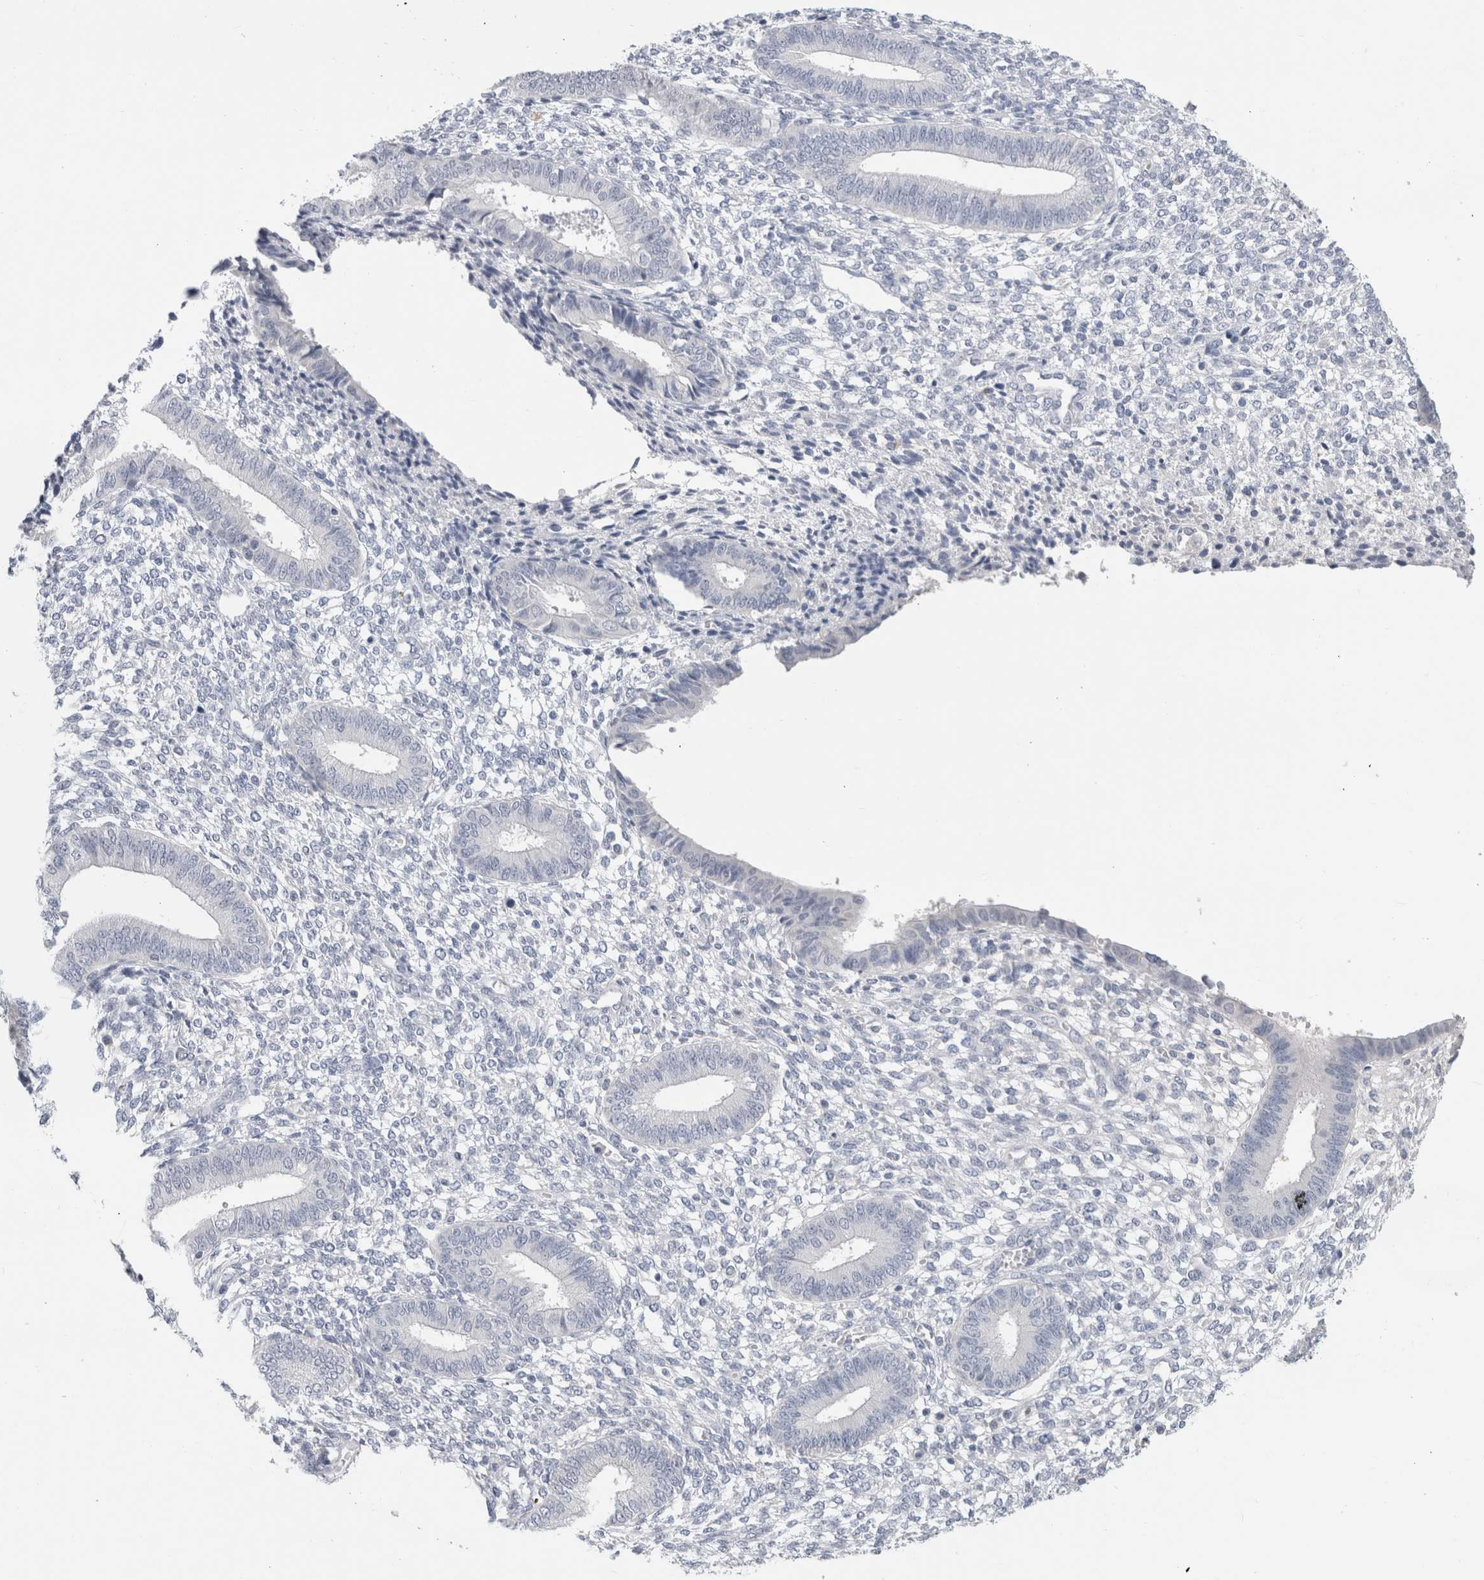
{"staining": {"intensity": "negative", "quantity": "none", "location": "none"}, "tissue": "endometrium", "cell_type": "Cells in endometrial stroma", "image_type": "normal", "snomed": [{"axis": "morphology", "description": "Normal tissue, NOS"}, {"axis": "topography", "description": "Endometrium"}], "caption": "This is a image of immunohistochemistry staining of unremarkable endometrium, which shows no expression in cells in endometrial stroma. The staining was performed using DAB to visualize the protein expression in brown, while the nuclei were stained in blue with hematoxylin (Magnification: 20x).", "gene": "BCAN", "patient": {"sex": "female", "age": 46}}